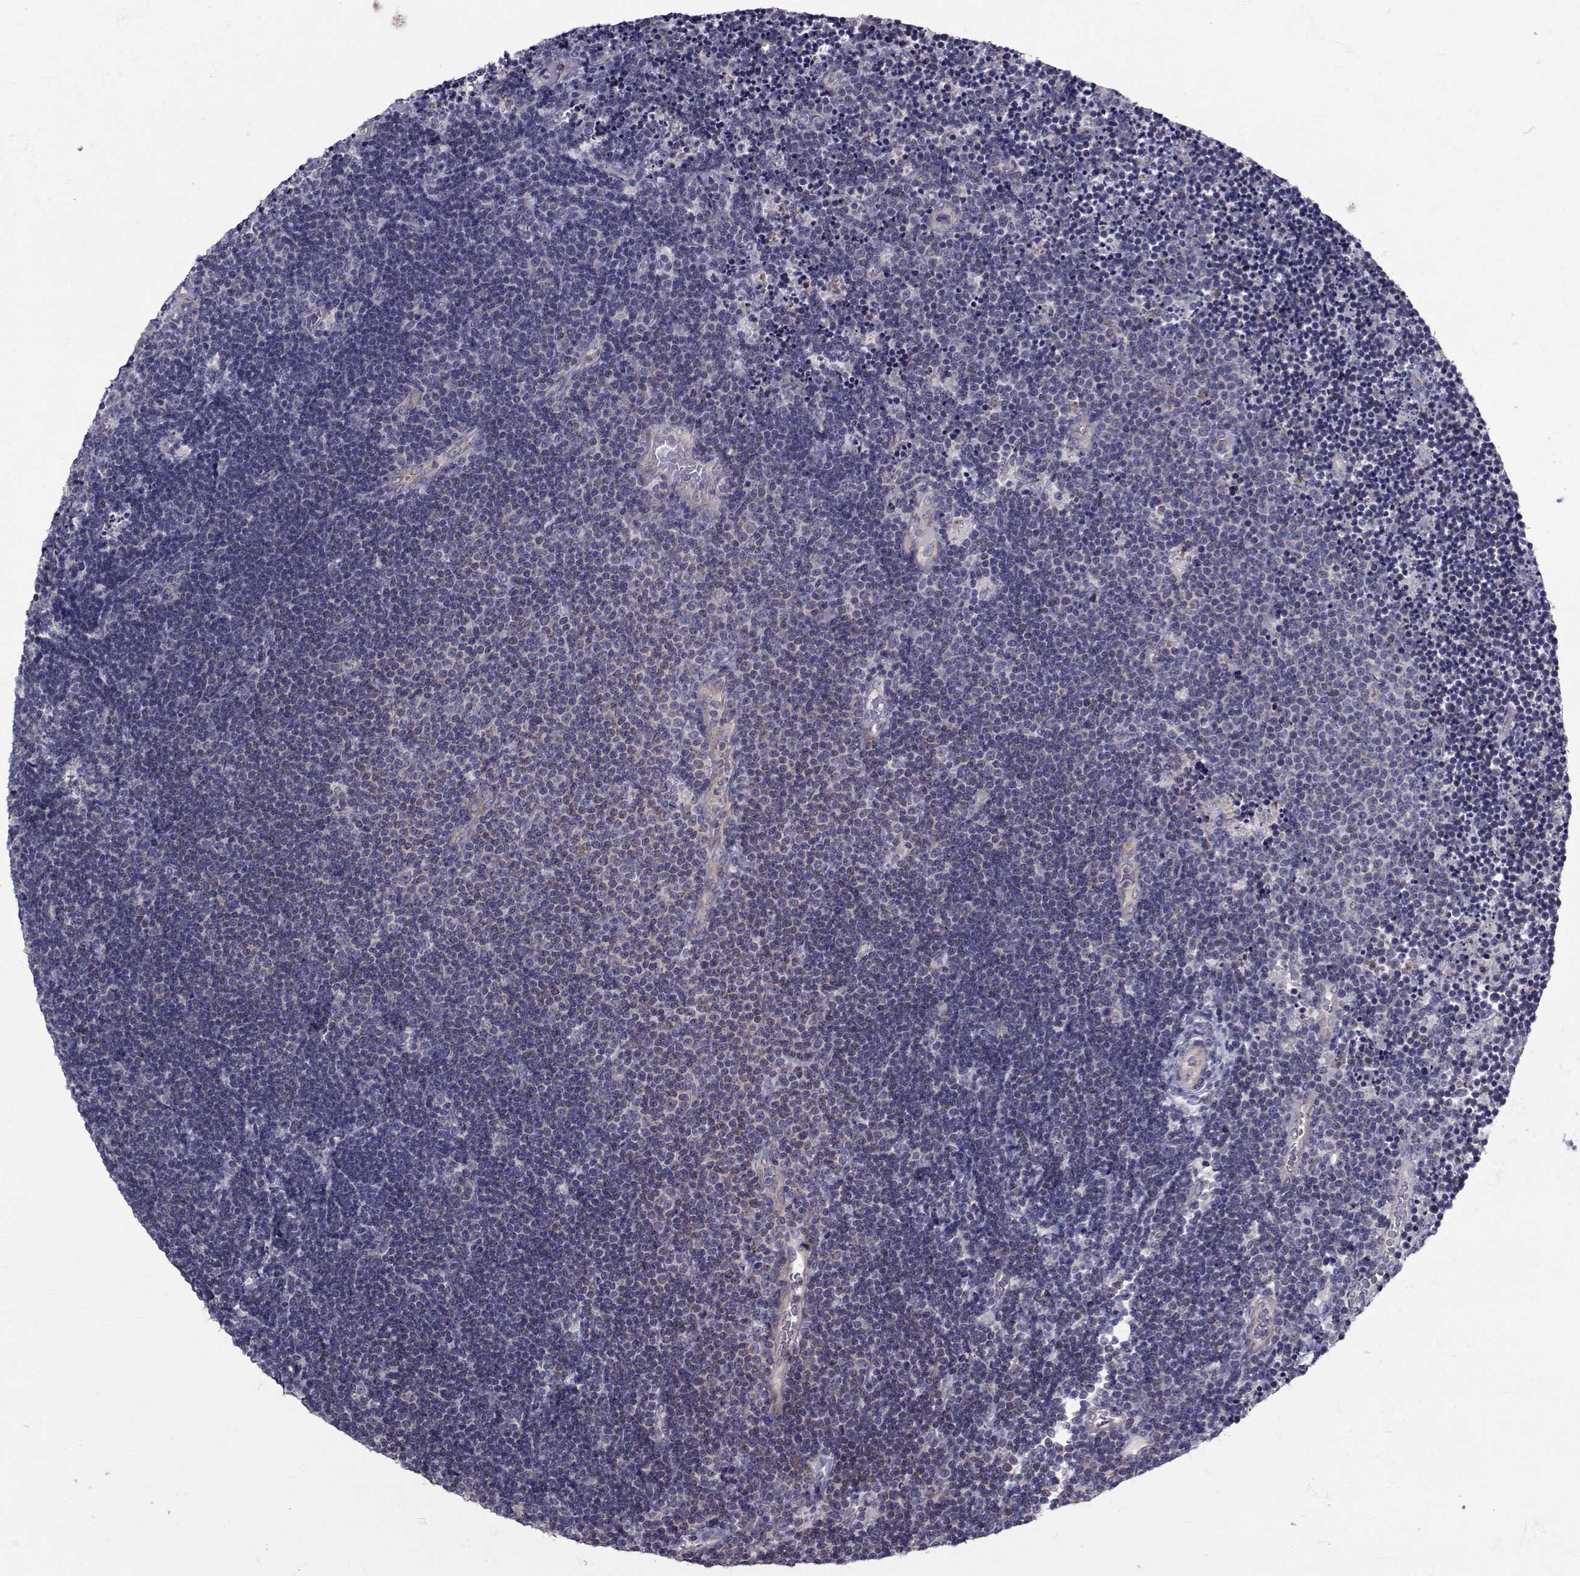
{"staining": {"intensity": "negative", "quantity": "none", "location": "none"}, "tissue": "lymphoma", "cell_type": "Tumor cells", "image_type": "cancer", "snomed": [{"axis": "morphology", "description": "Malignant lymphoma, non-Hodgkin's type, Low grade"}, {"axis": "topography", "description": "Brain"}], "caption": "An immunohistochemistry (IHC) histopathology image of lymphoma is shown. There is no staining in tumor cells of lymphoma.", "gene": "CFAP74", "patient": {"sex": "female", "age": 66}}